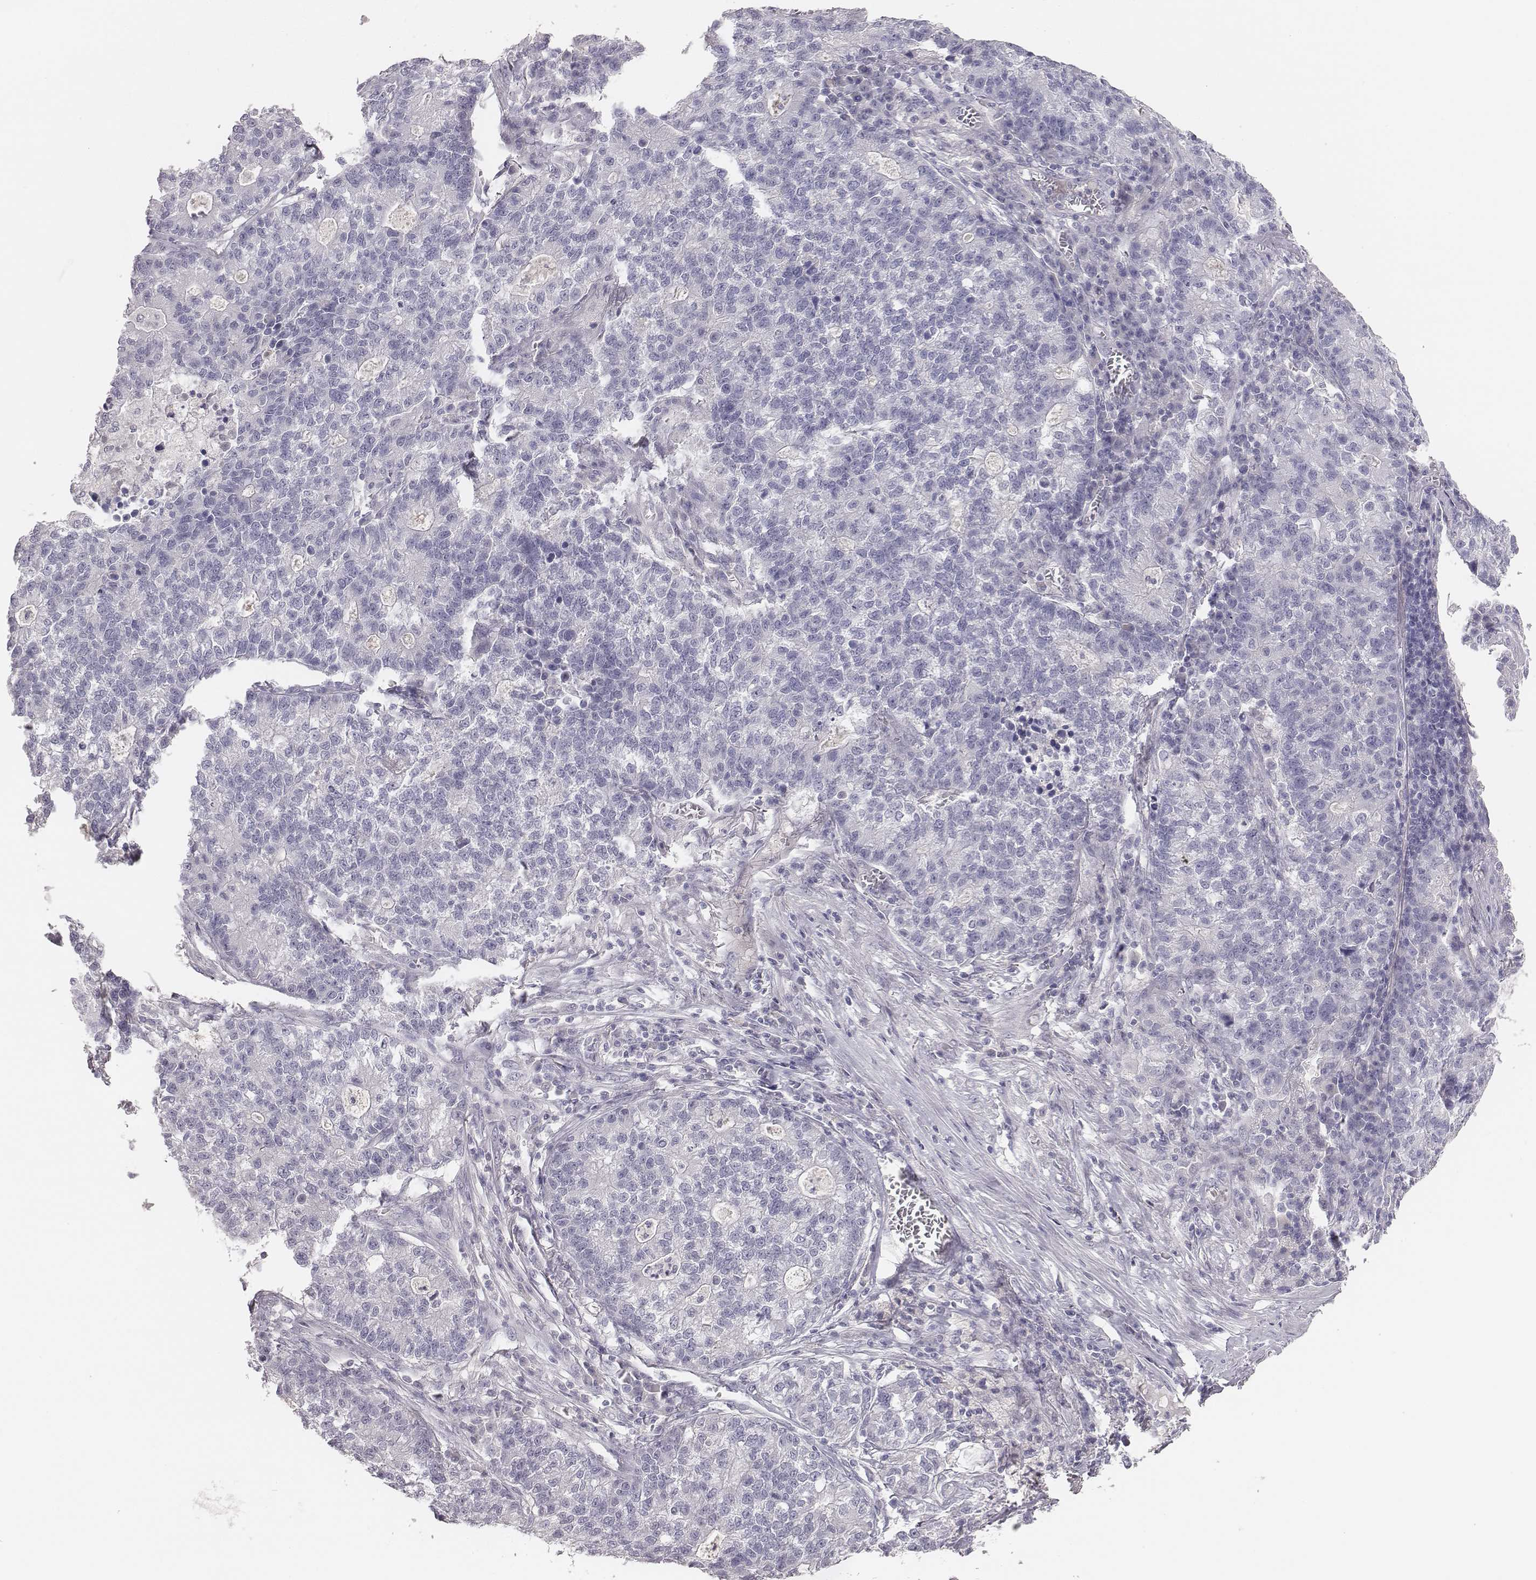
{"staining": {"intensity": "negative", "quantity": "none", "location": "none"}, "tissue": "lung cancer", "cell_type": "Tumor cells", "image_type": "cancer", "snomed": [{"axis": "morphology", "description": "Adenocarcinoma, NOS"}, {"axis": "topography", "description": "Lung"}], "caption": "There is no significant expression in tumor cells of lung adenocarcinoma.", "gene": "MYH6", "patient": {"sex": "male", "age": 57}}